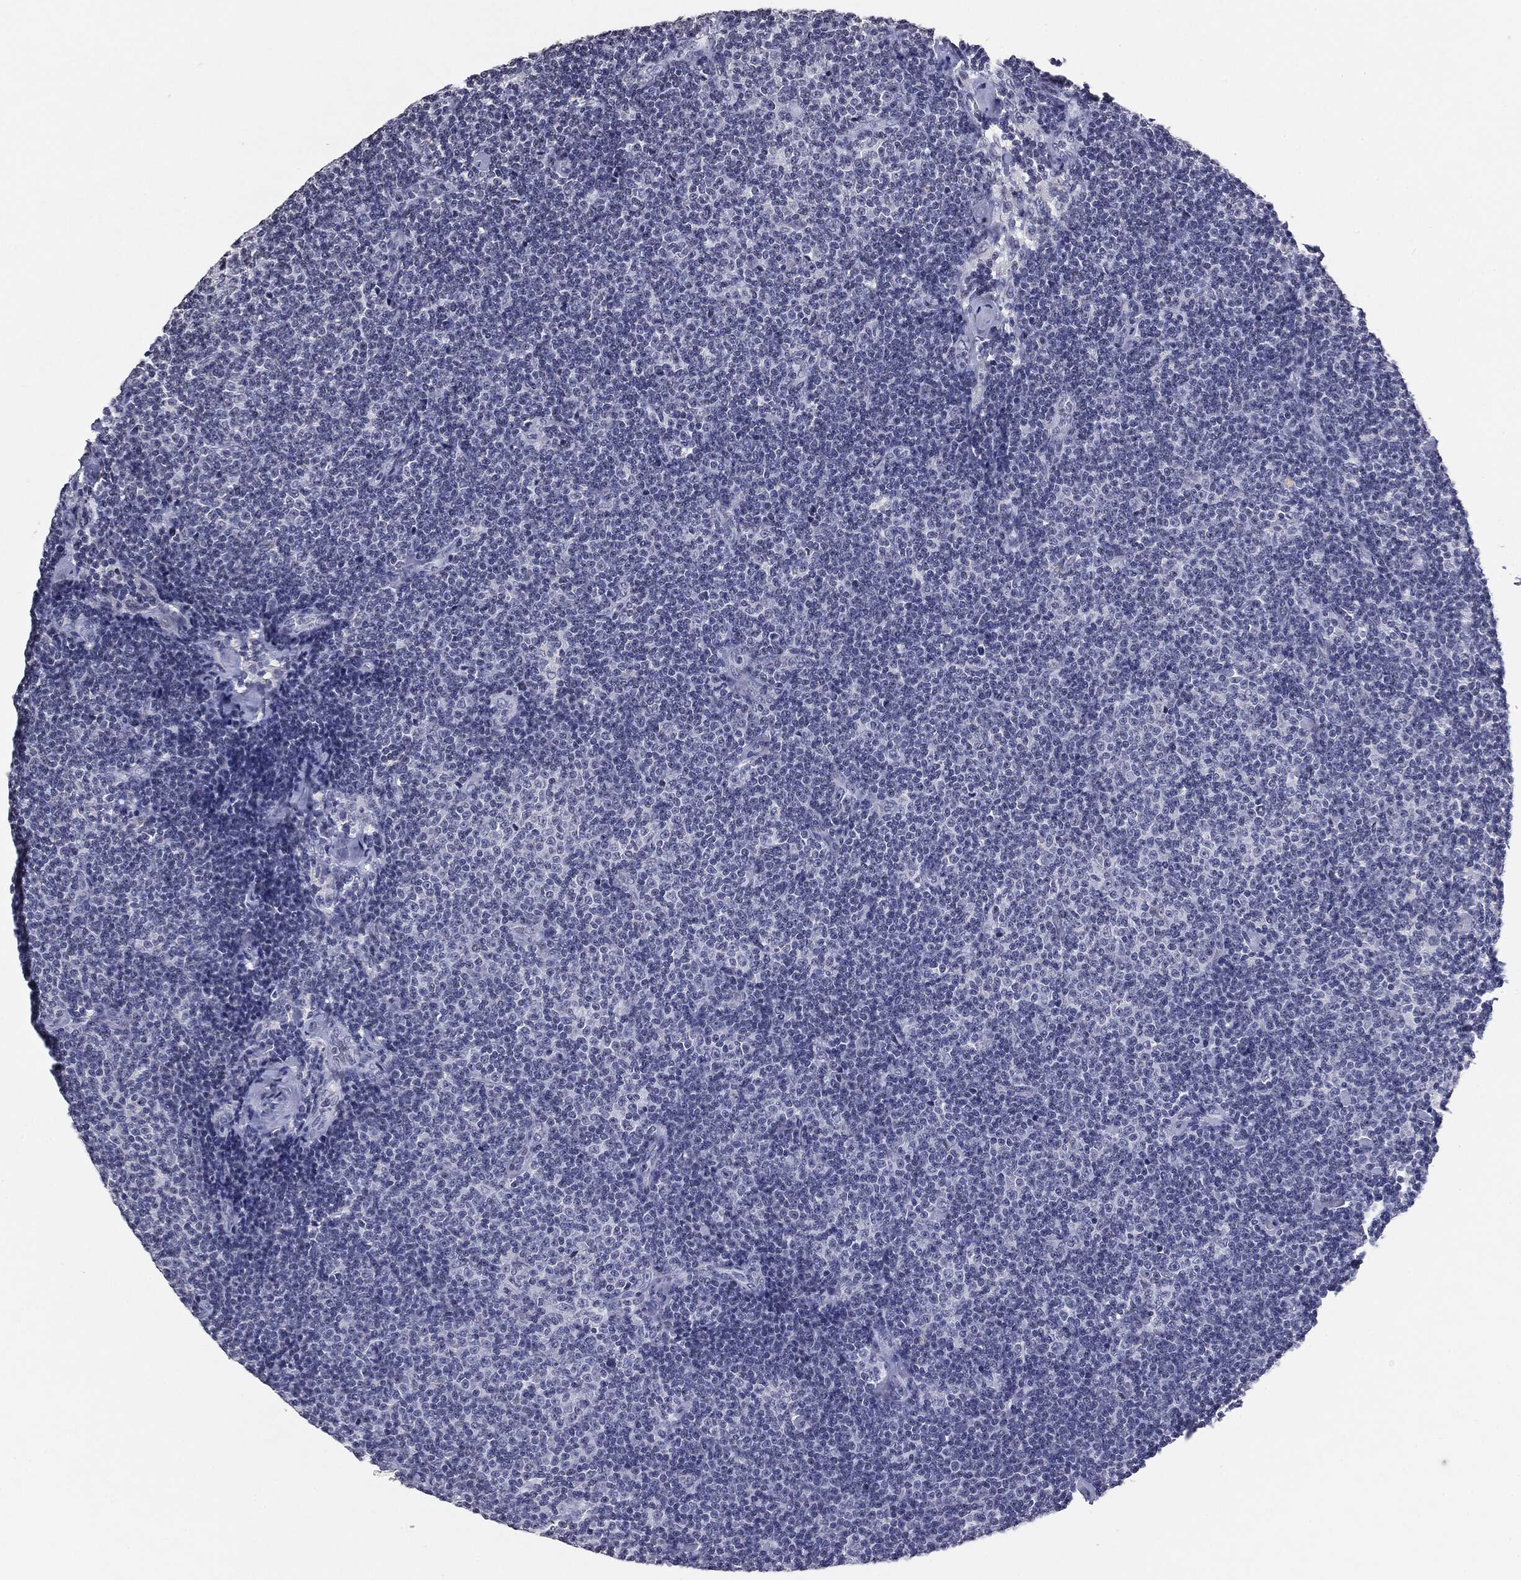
{"staining": {"intensity": "negative", "quantity": "none", "location": "none"}, "tissue": "lymphoma", "cell_type": "Tumor cells", "image_type": "cancer", "snomed": [{"axis": "morphology", "description": "Malignant lymphoma, non-Hodgkin's type, Low grade"}, {"axis": "topography", "description": "Lymph node"}], "caption": "DAB immunohistochemical staining of human low-grade malignant lymphoma, non-Hodgkin's type reveals no significant staining in tumor cells.", "gene": "SERPINB4", "patient": {"sex": "male", "age": 81}}